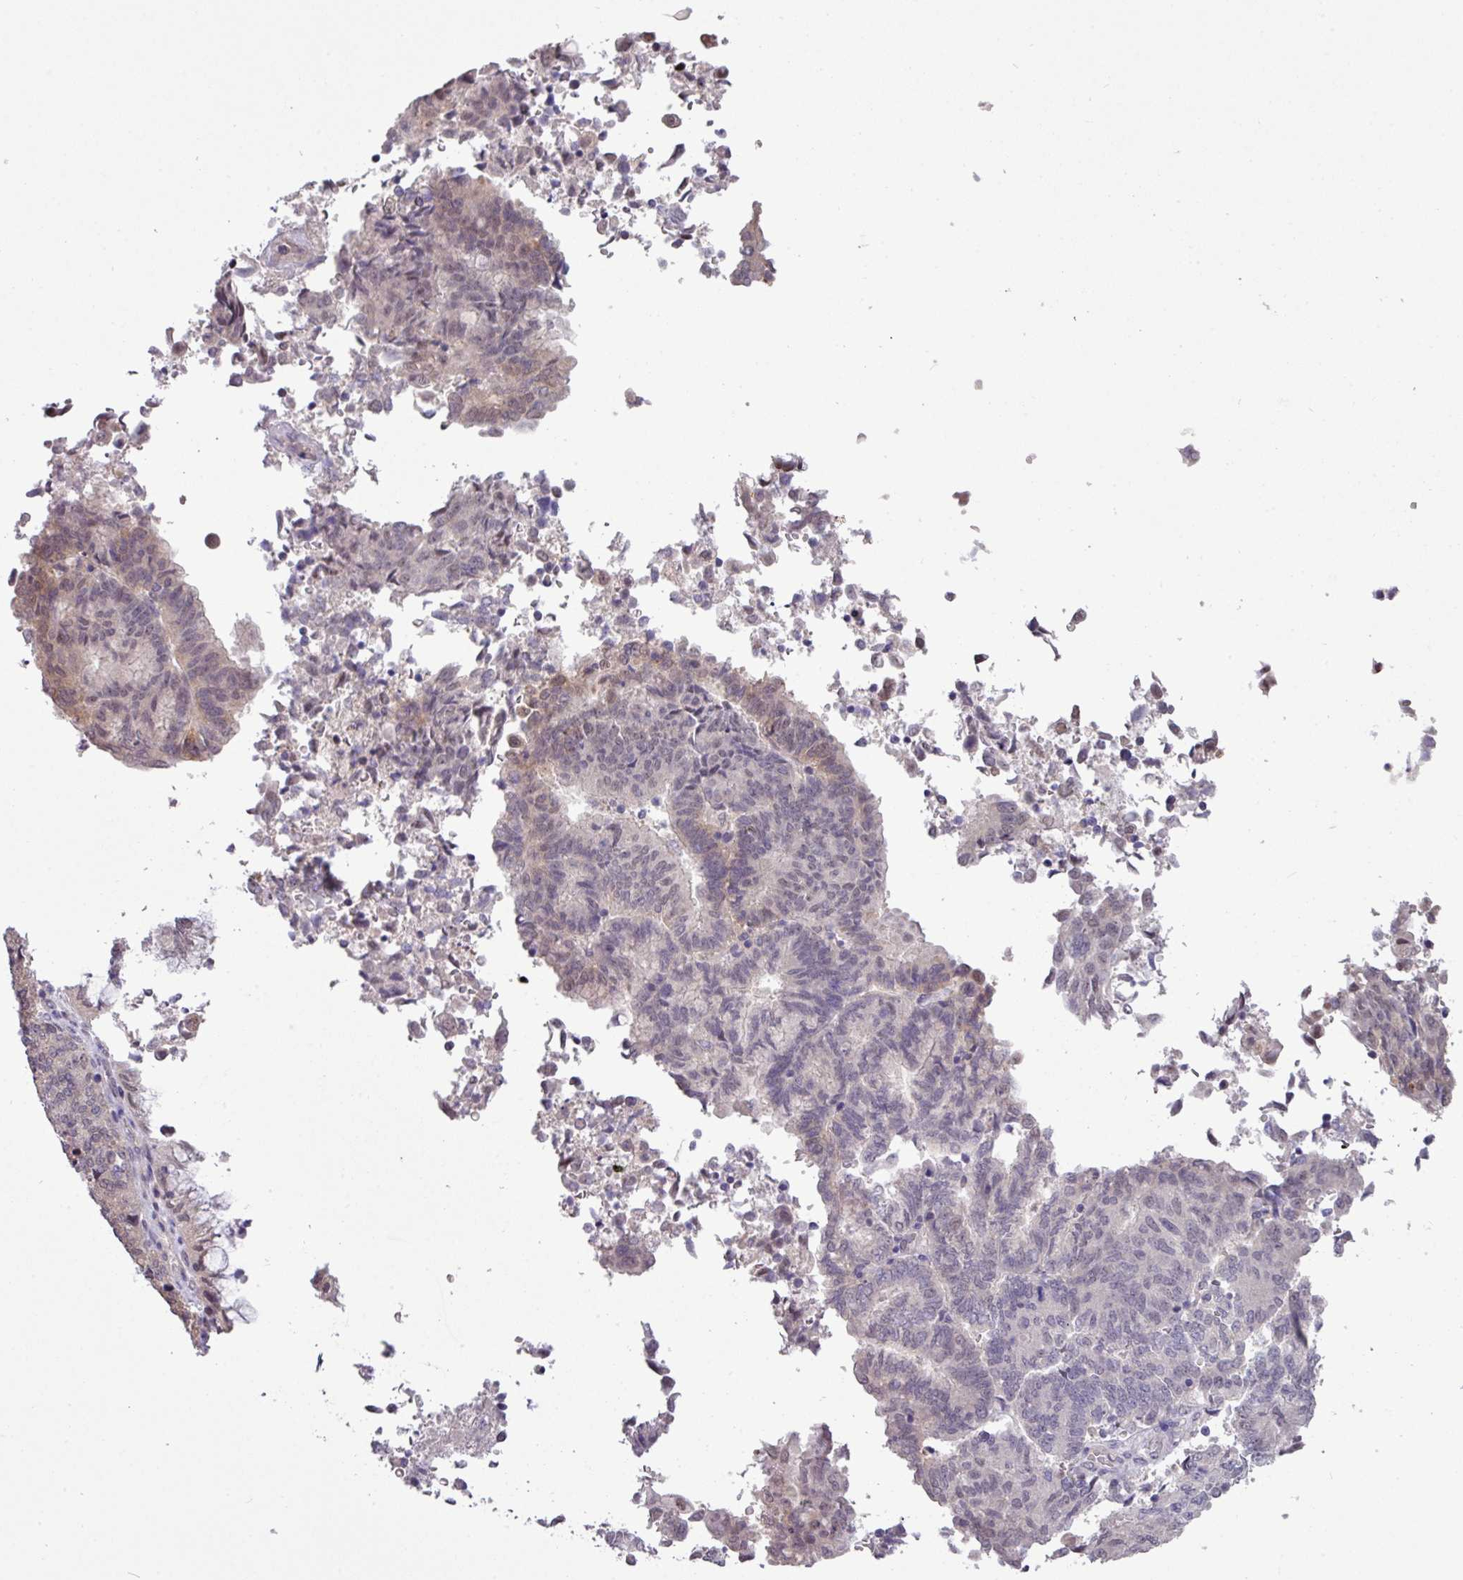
{"staining": {"intensity": "weak", "quantity": "<25%", "location": "cytoplasmic/membranous,nuclear"}, "tissue": "endometrial cancer", "cell_type": "Tumor cells", "image_type": "cancer", "snomed": [{"axis": "morphology", "description": "Adenocarcinoma, NOS"}, {"axis": "topography", "description": "Endometrium"}], "caption": "Endometrial cancer stained for a protein using immunohistochemistry displays no staining tumor cells.", "gene": "RIPPLY1", "patient": {"sex": "female", "age": 80}}